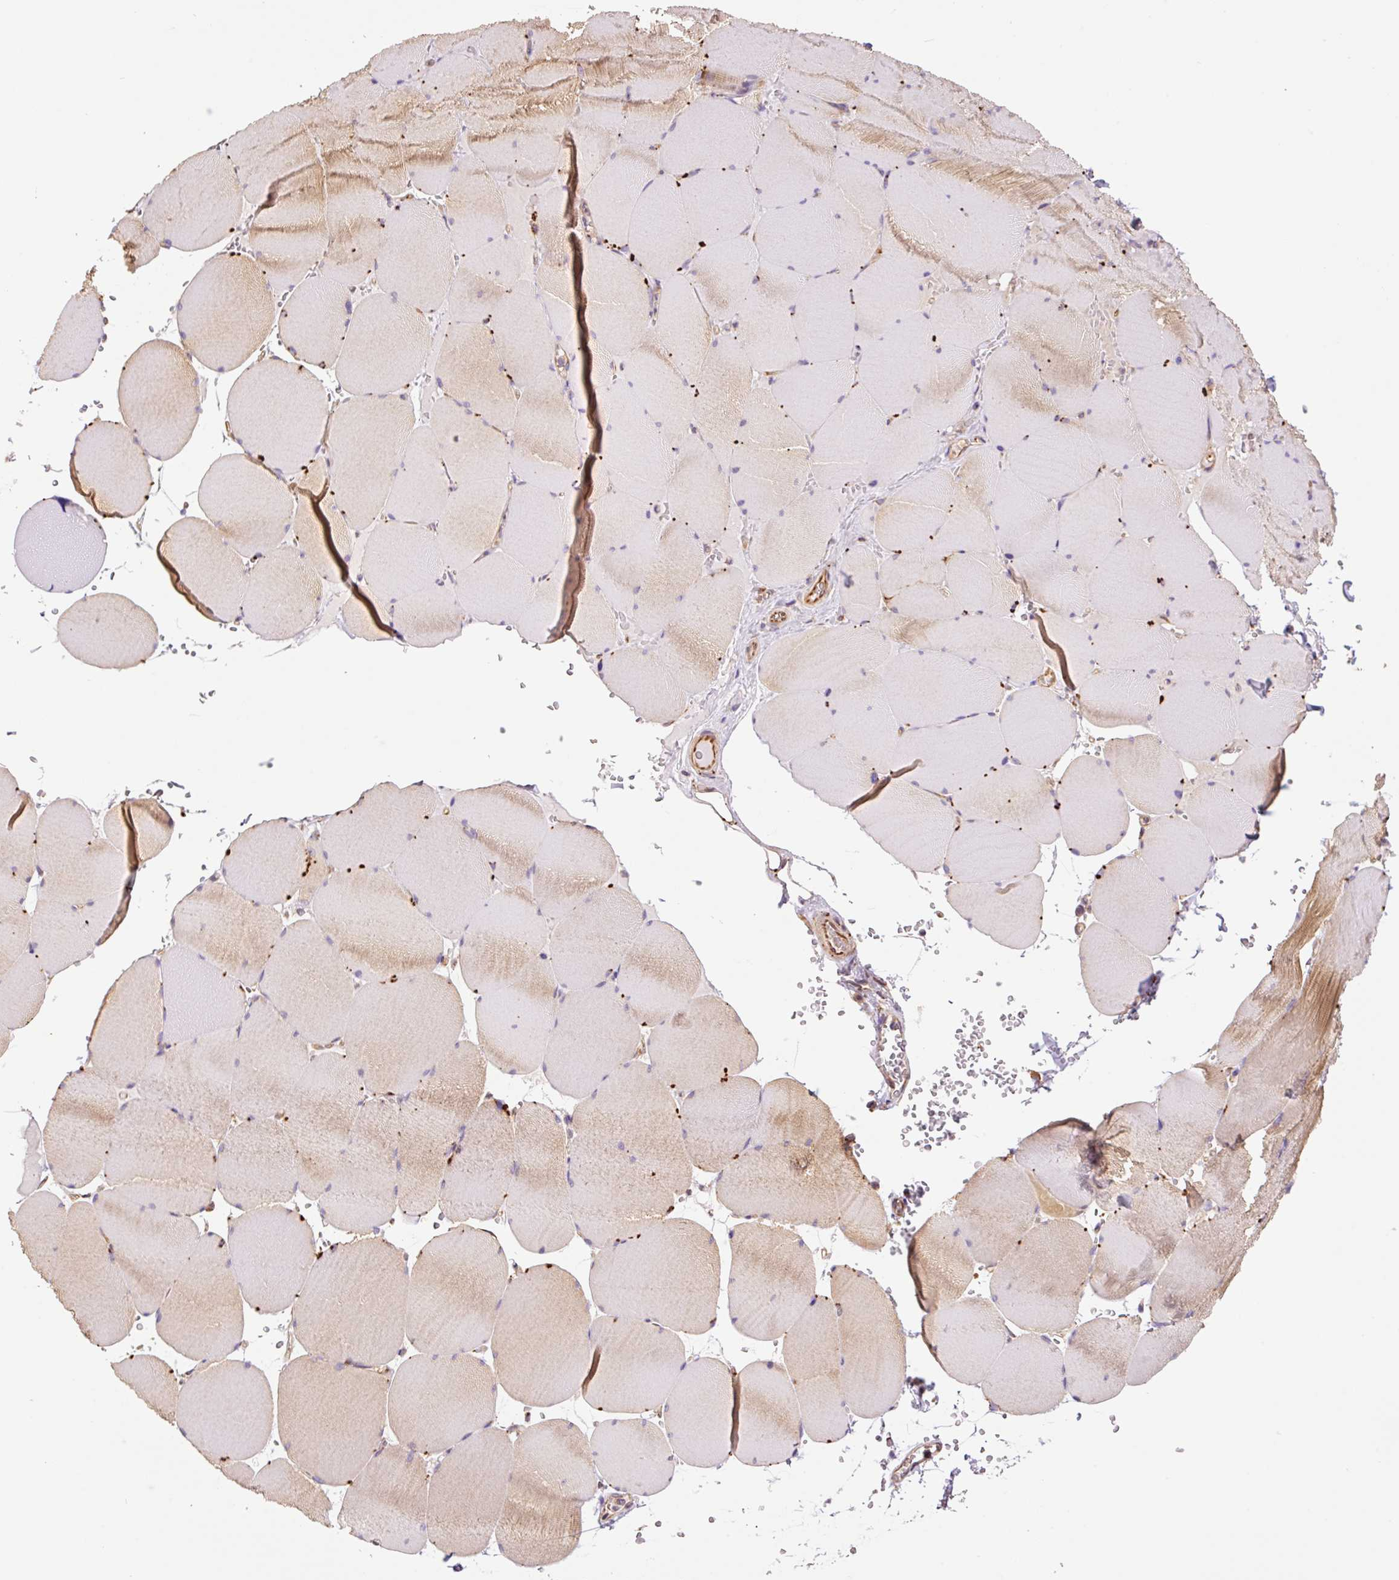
{"staining": {"intensity": "weak", "quantity": "25%-75%", "location": "cytoplasmic/membranous"}, "tissue": "skeletal muscle", "cell_type": "Myocytes", "image_type": "normal", "snomed": [{"axis": "morphology", "description": "Normal tissue, NOS"}, {"axis": "topography", "description": "Skeletal muscle"}, {"axis": "topography", "description": "Head-Neck"}], "caption": "DAB immunohistochemical staining of benign skeletal muscle reveals weak cytoplasmic/membranous protein staining in about 25%-75% of myocytes.", "gene": "PCK2", "patient": {"sex": "male", "age": 66}}